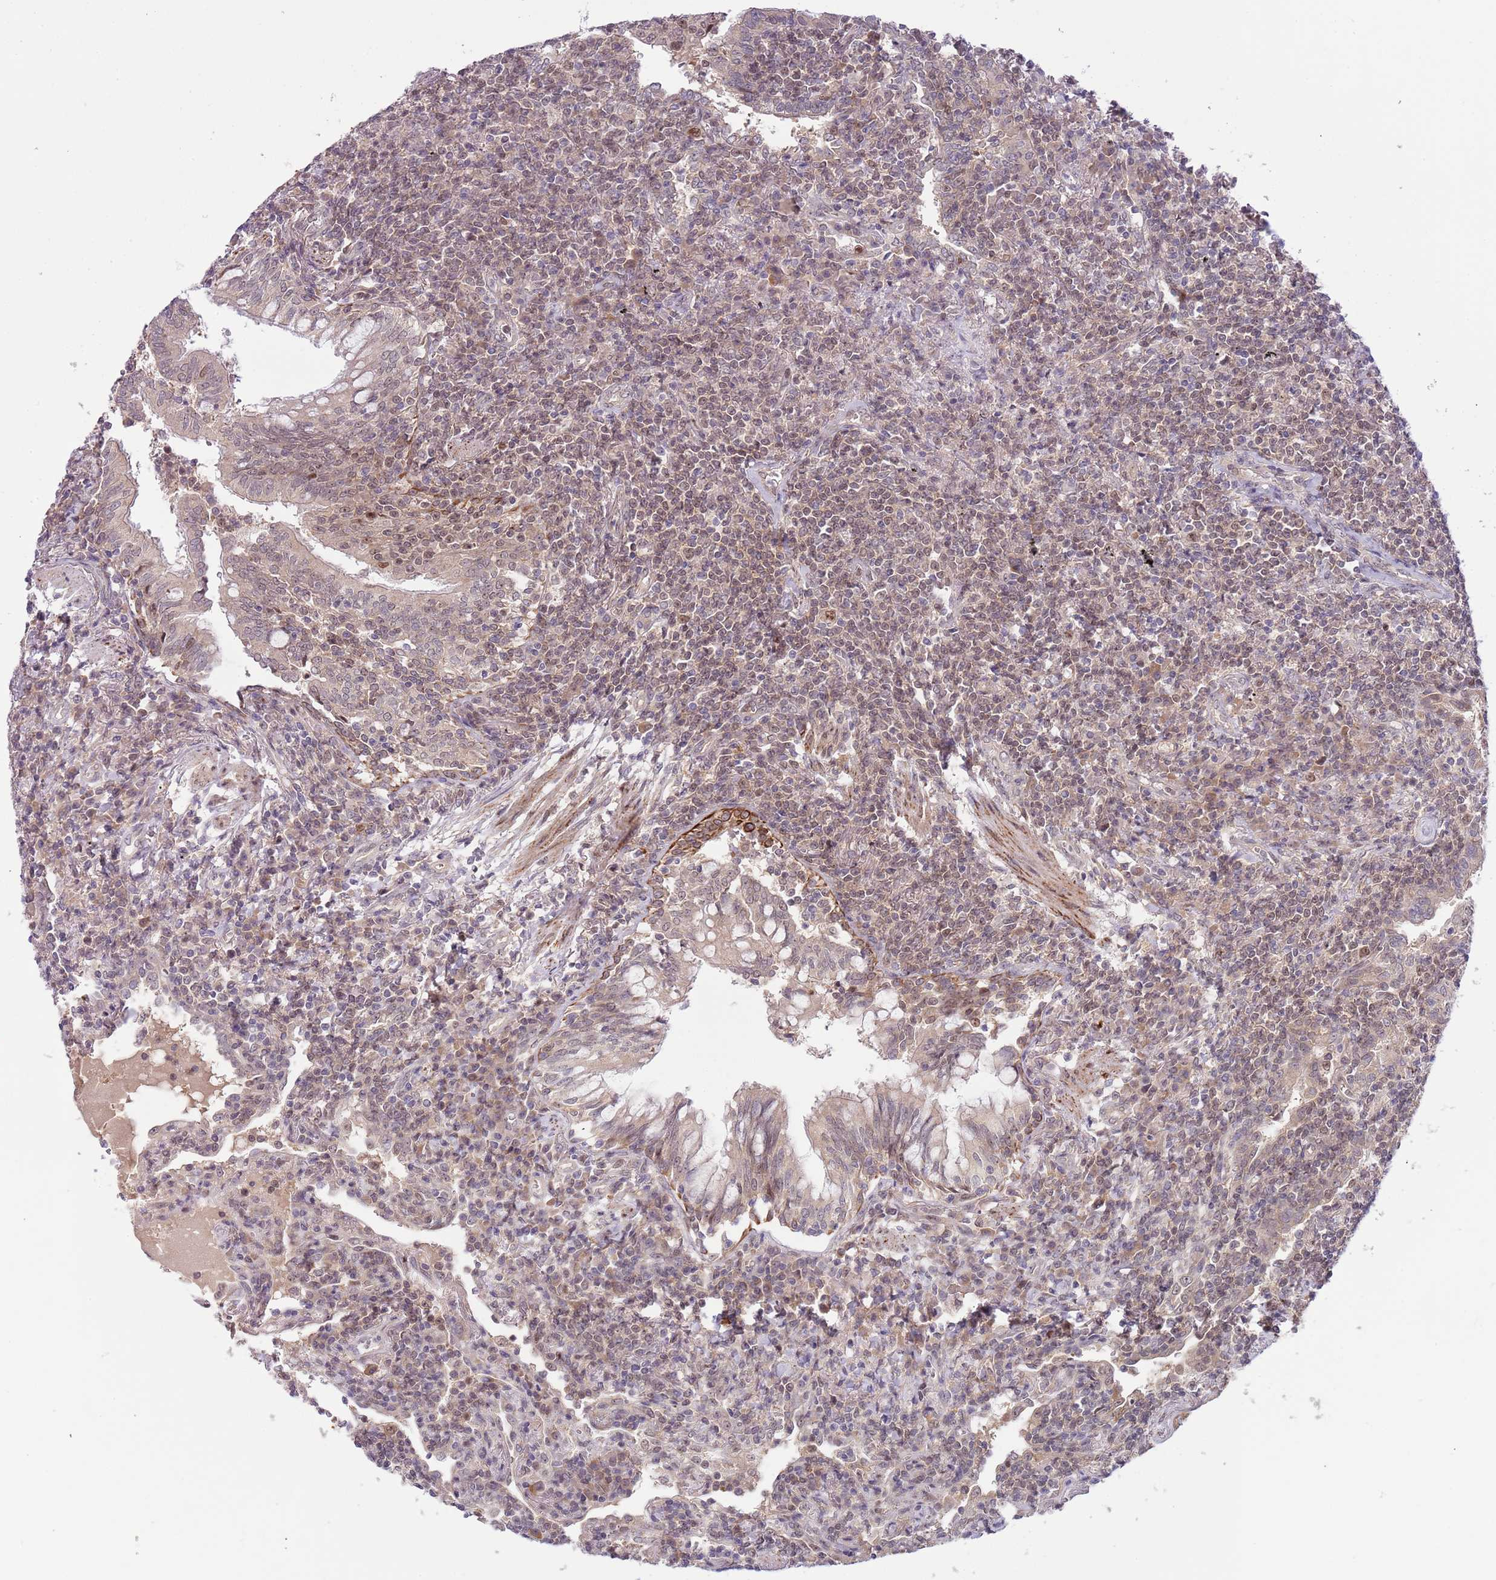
{"staining": {"intensity": "moderate", "quantity": "25%-75%", "location": "nuclear"}, "tissue": "lymphoma", "cell_type": "Tumor cells", "image_type": "cancer", "snomed": [{"axis": "morphology", "description": "Malignant lymphoma, non-Hodgkin's type, Low grade"}, {"axis": "topography", "description": "Lung"}], "caption": "Lymphoma stained with DAB IHC exhibits medium levels of moderate nuclear staining in approximately 25%-75% of tumor cells. (DAB IHC, brown staining for protein, blue staining for nuclei).", "gene": "CHD1", "patient": {"sex": "female", "age": 71}}